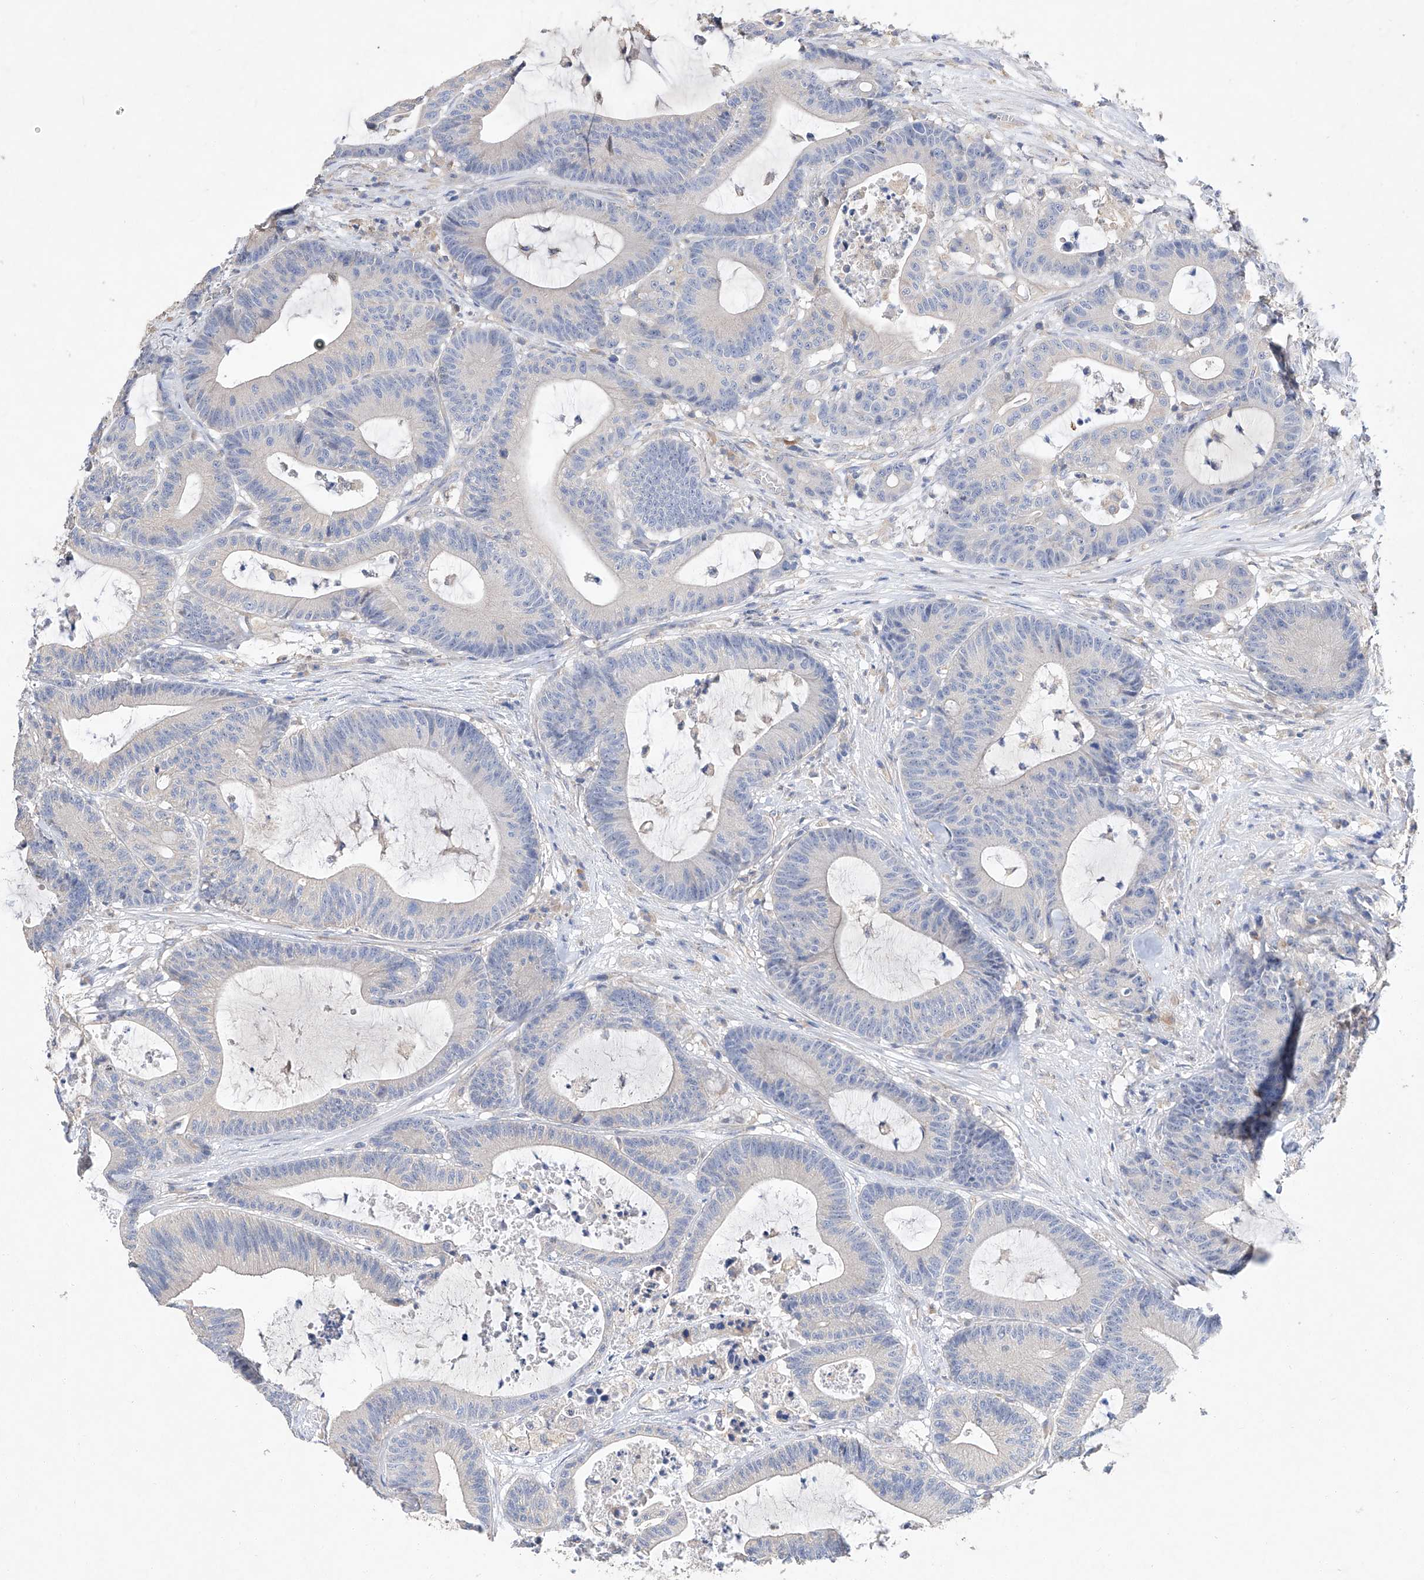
{"staining": {"intensity": "negative", "quantity": "none", "location": "none"}, "tissue": "colorectal cancer", "cell_type": "Tumor cells", "image_type": "cancer", "snomed": [{"axis": "morphology", "description": "Adenocarcinoma, NOS"}, {"axis": "topography", "description": "Colon"}], "caption": "Micrograph shows no significant protein positivity in tumor cells of colorectal adenocarcinoma.", "gene": "AMD1", "patient": {"sex": "female", "age": 84}}